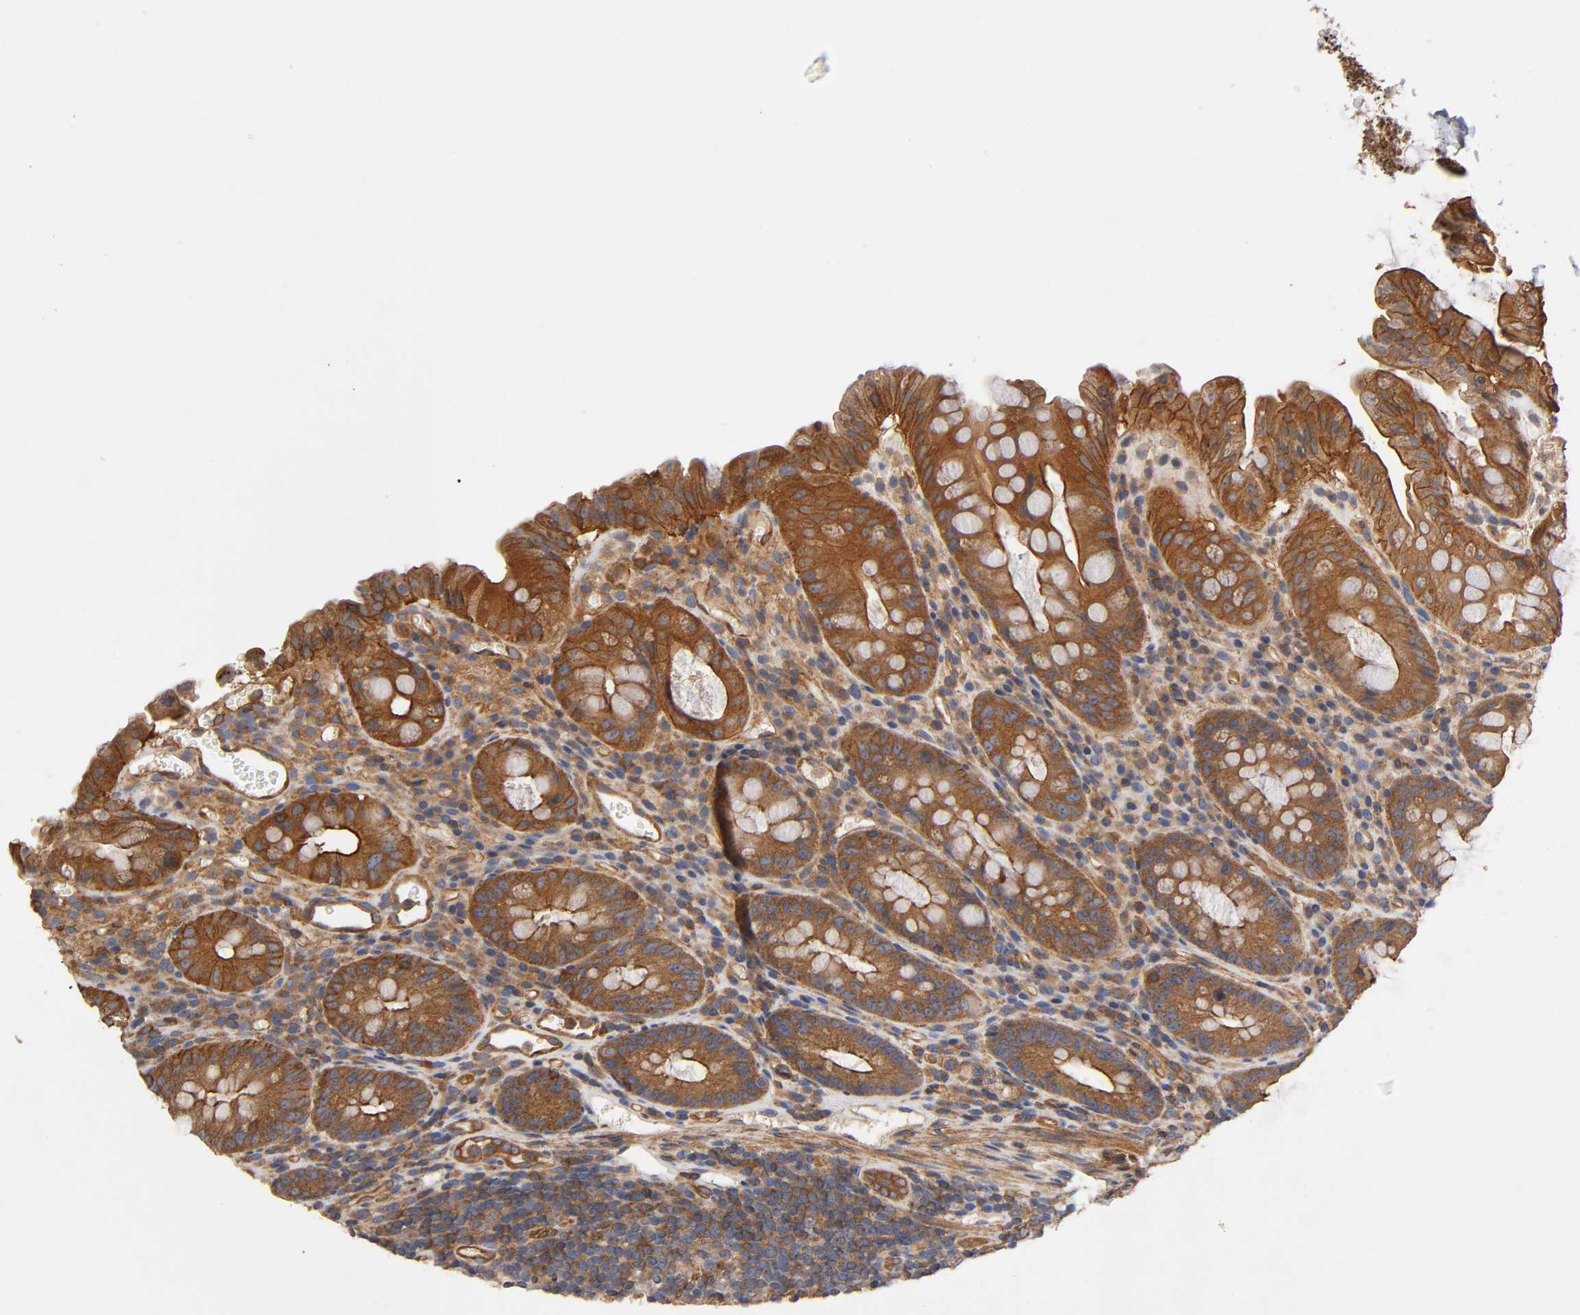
{"staining": {"intensity": "moderate", "quantity": ">75%", "location": "cytoplasmic/membranous"}, "tissue": "colon", "cell_type": "Endothelial cells", "image_type": "normal", "snomed": [{"axis": "morphology", "description": "Normal tissue, NOS"}, {"axis": "topography", "description": "Colon"}], "caption": "This is a micrograph of immunohistochemistry (IHC) staining of unremarkable colon, which shows moderate staining in the cytoplasmic/membranous of endothelial cells.", "gene": "LAMTOR2", "patient": {"sex": "female", "age": 46}}